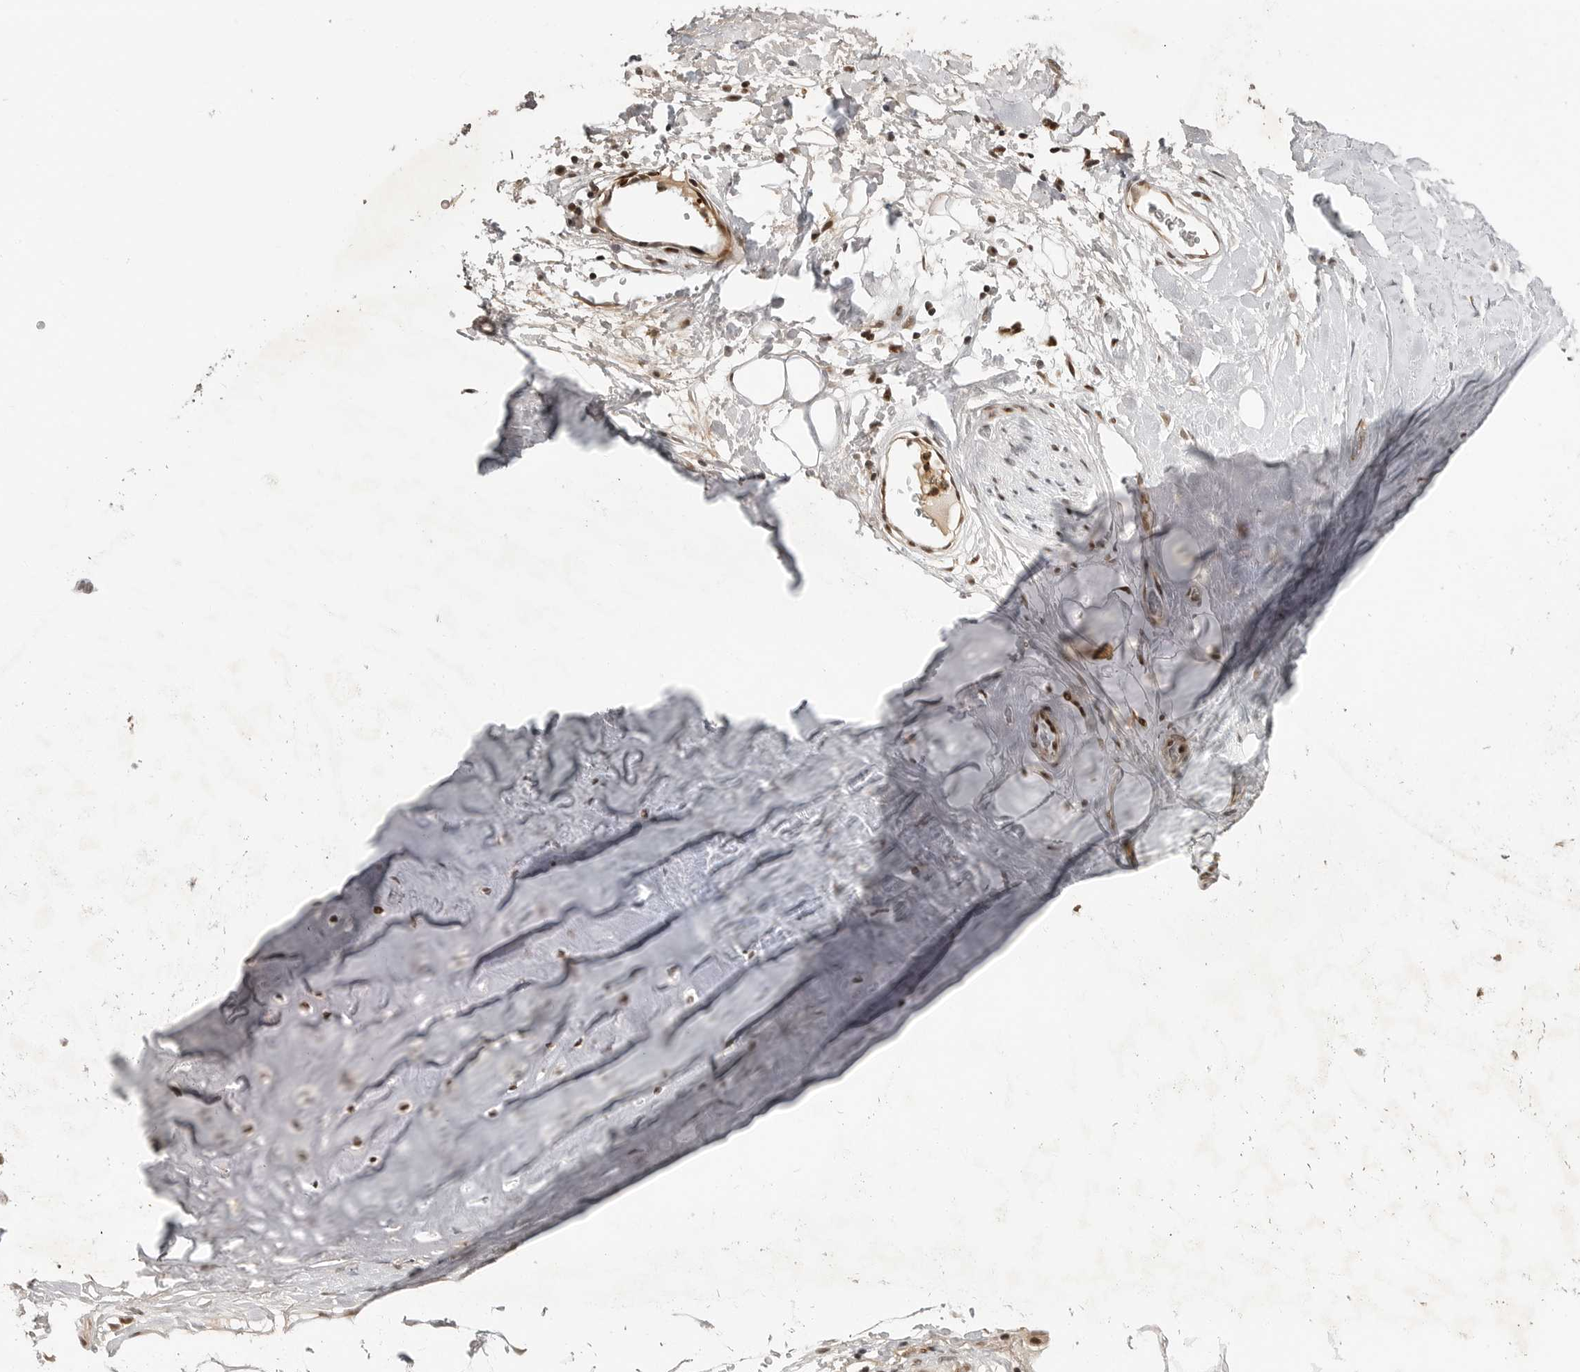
{"staining": {"intensity": "negative", "quantity": "none", "location": "none"}, "tissue": "adipose tissue", "cell_type": "Adipocytes", "image_type": "normal", "snomed": [{"axis": "morphology", "description": "Normal tissue, NOS"}, {"axis": "topography", "description": "Cartilage tissue"}], "caption": "A histopathology image of human adipose tissue is negative for staining in adipocytes. (DAB (3,3'-diaminobenzidine) immunohistochemistry with hematoxylin counter stain).", "gene": "C8orf33", "patient": {"sex": "female", "age": 63}}